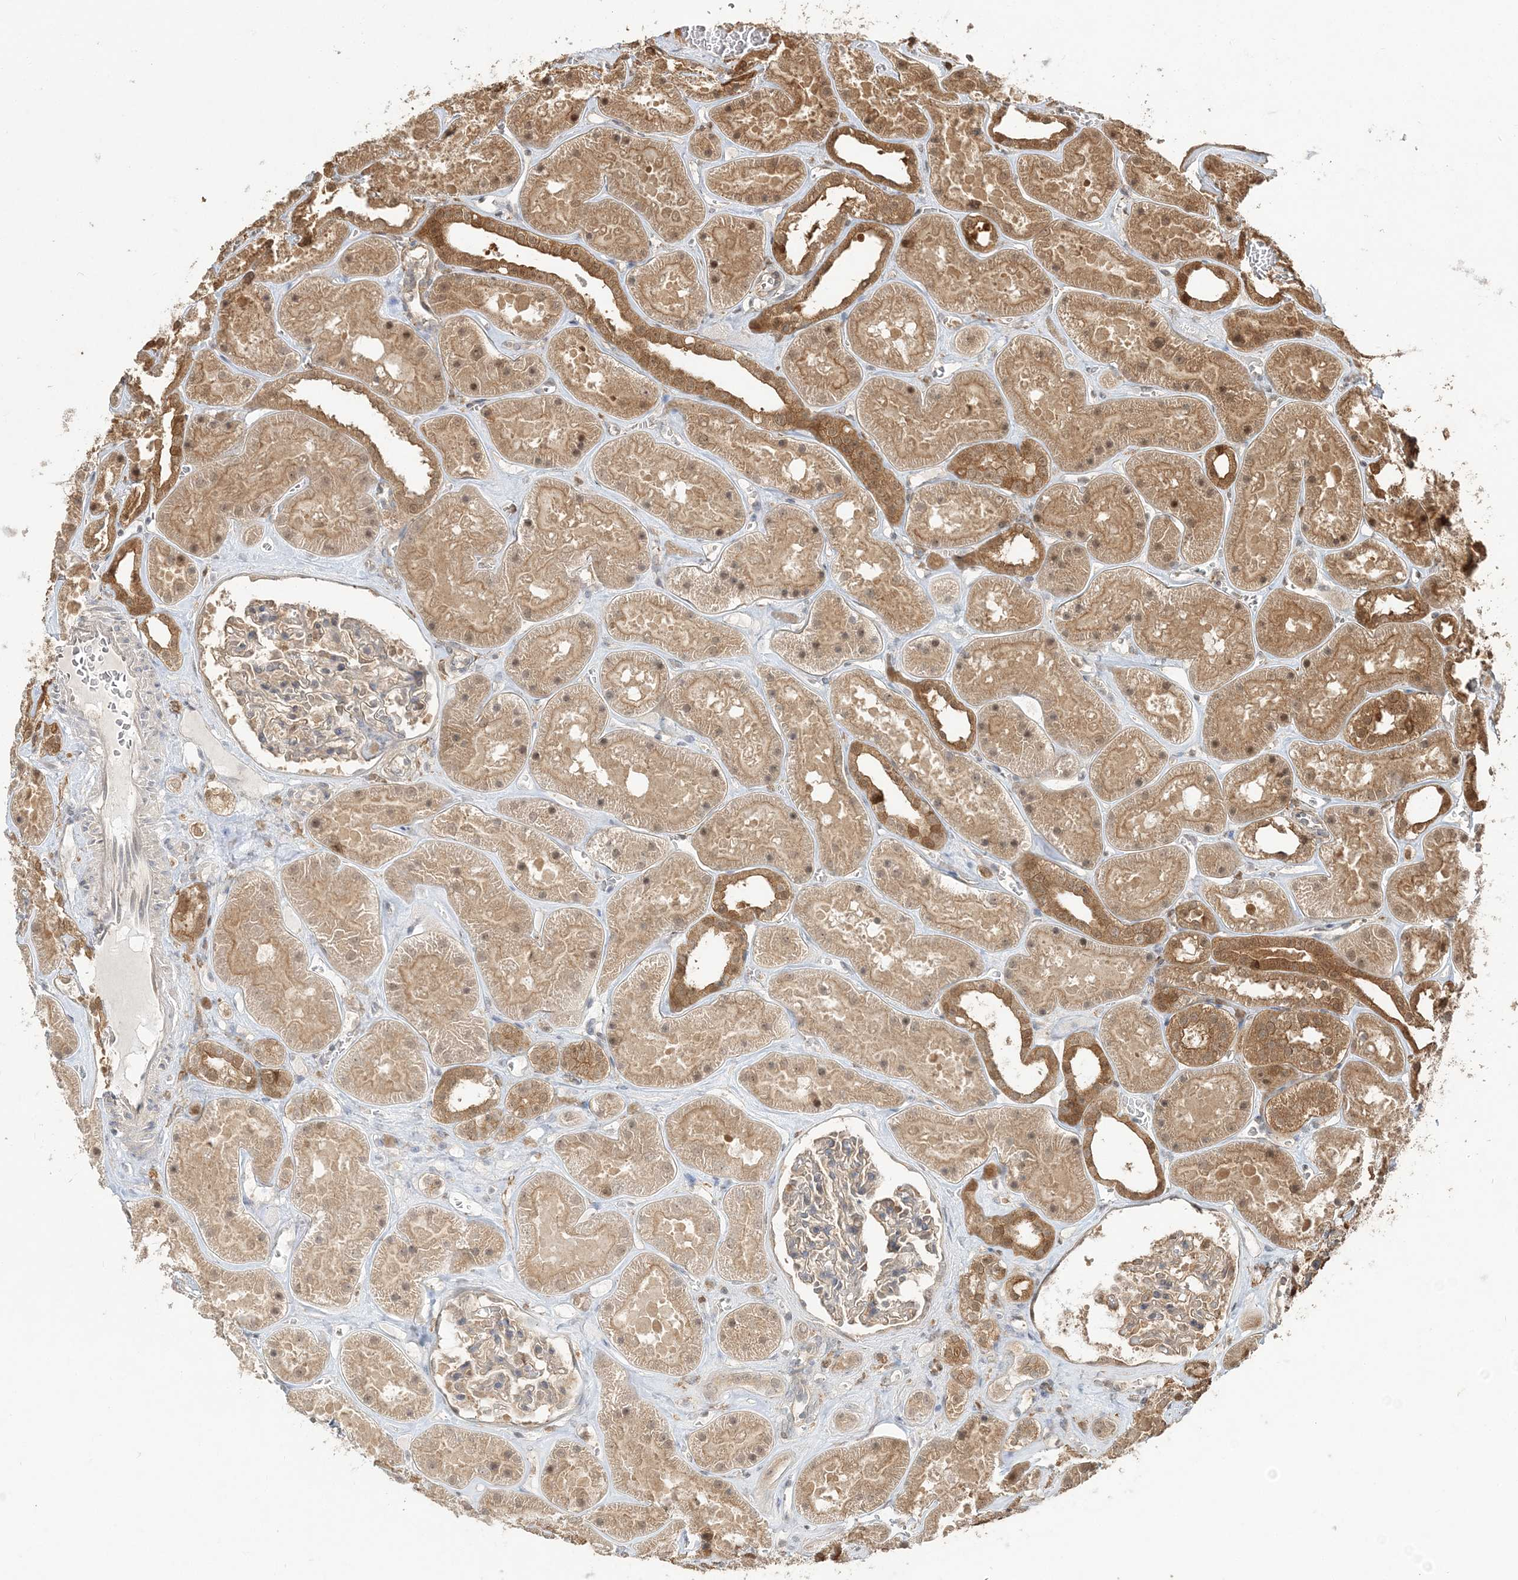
{"staining": {"intensity": "weak", "quantity": "25%-75%", "location": "cytoplasmic/membranous"}, "tissue": "kidney", "cell_type": "Cells in glomeruli", "image_type": "normal", "snomed": [{"axis": "morphology", "description": "Normal tissue, NOS"}, {"axis": "topography", "description": "Kidney"}], "caption": "Immunohistochemical staining of unremarkable kidney reveals weak cytoplasmic/membranous protein expression in approximately 25%-75% of cells in glomeruli. (DAB IHC with brightfield microscopy, high magnification).", "gene": "CAB39", "patient": {"sex": "female", "age": 41}}